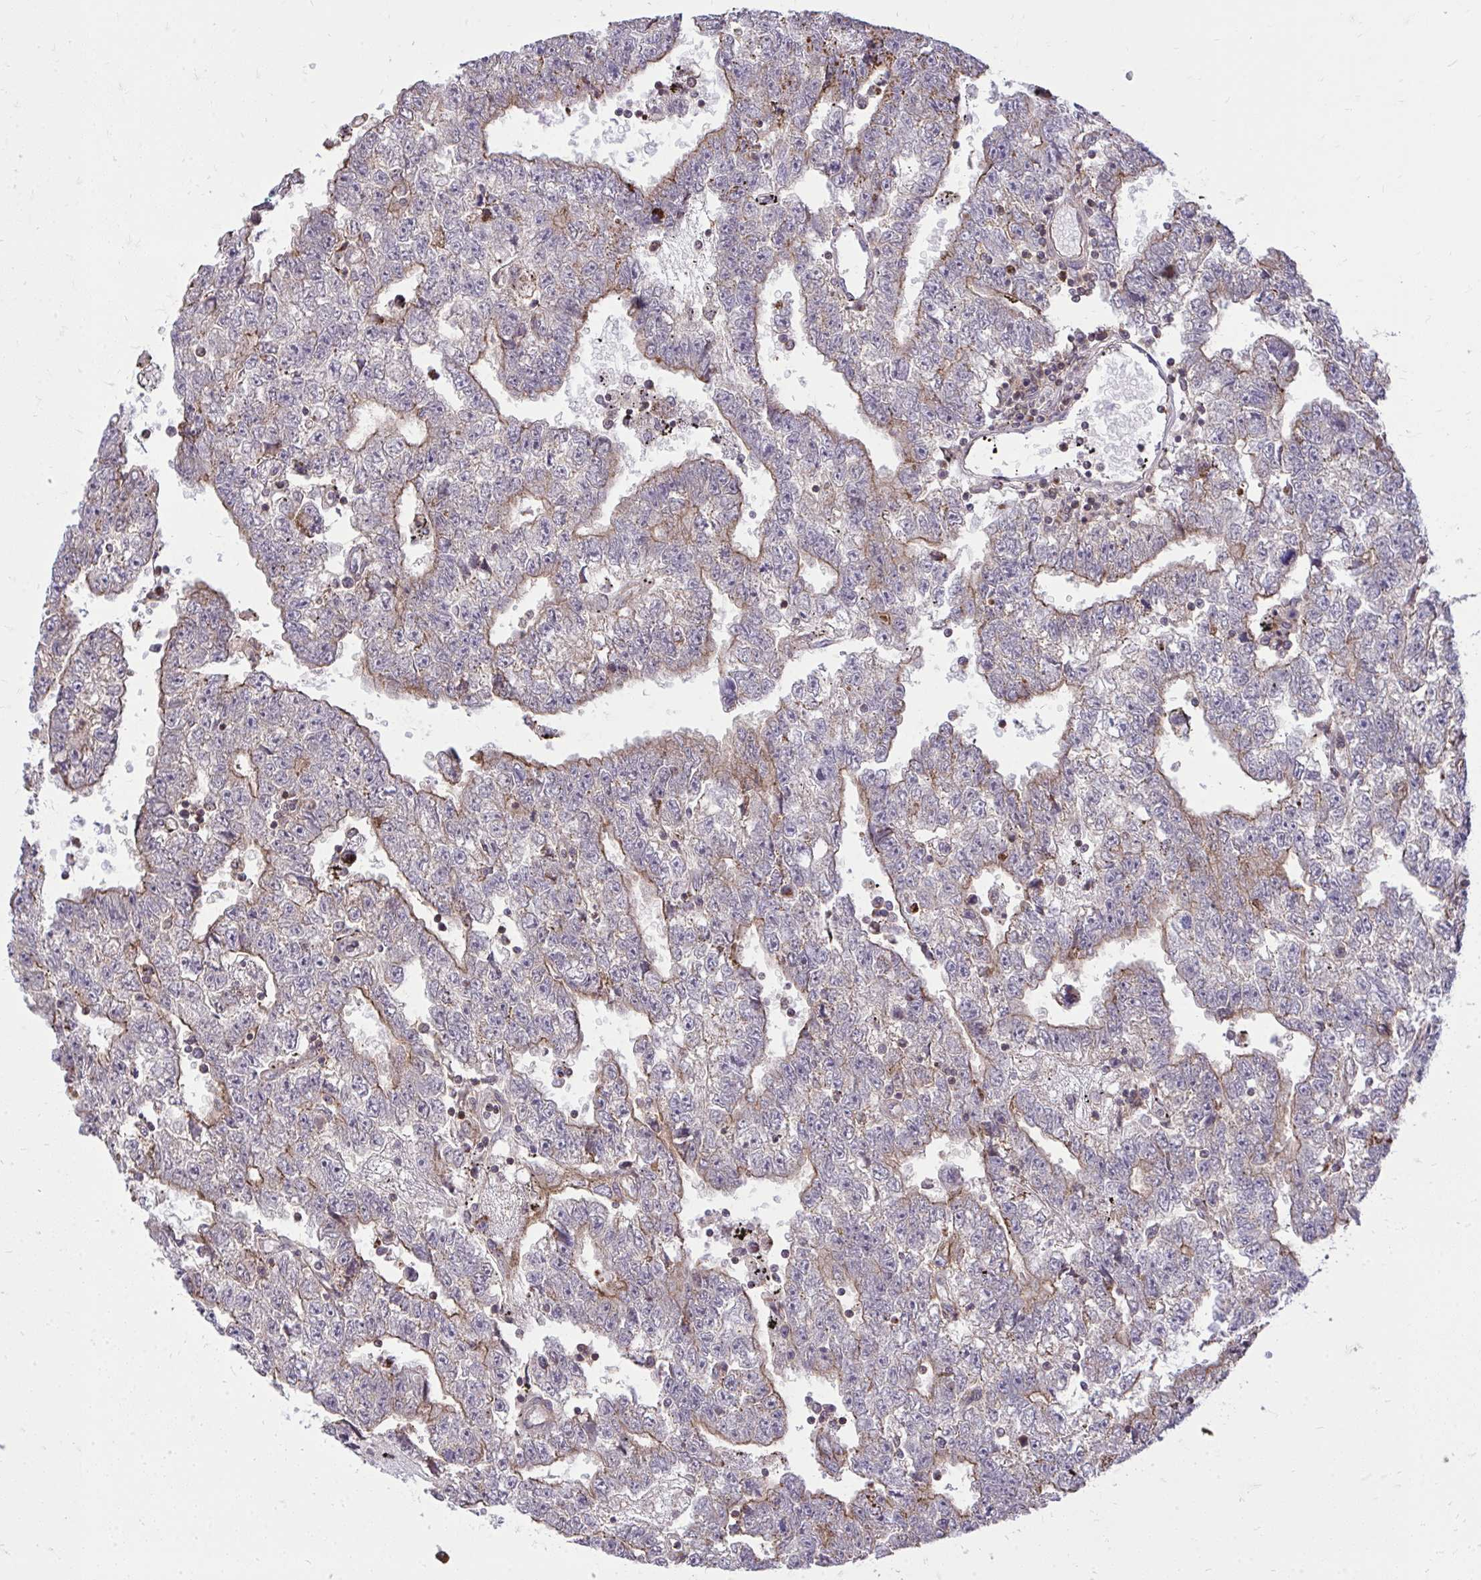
{"staining": {"intensity": "moderate", "quantity": "25%-75%", "location": "cytoplasmic/membranous"}, "tissue": "testis cancer", "cell_type": "Tumor cells", "image_type": "cancer", "snomed": [{"axis": "morphology", "description": "Carcinoma, Embryonal, NOS"}, {"axis": "topography", "description": "Testis"}], "caption": "Immunohistochemistry of testis cancer displays medium levels of moderate cytoplasmic/membranous positivity in about 25%-75% of tumor cells. (DAB IHC, brown staining for protein, blue staining for nuclei).", "gene": "SLC7A5", "patient": {"sex": "male", "age": 25}}